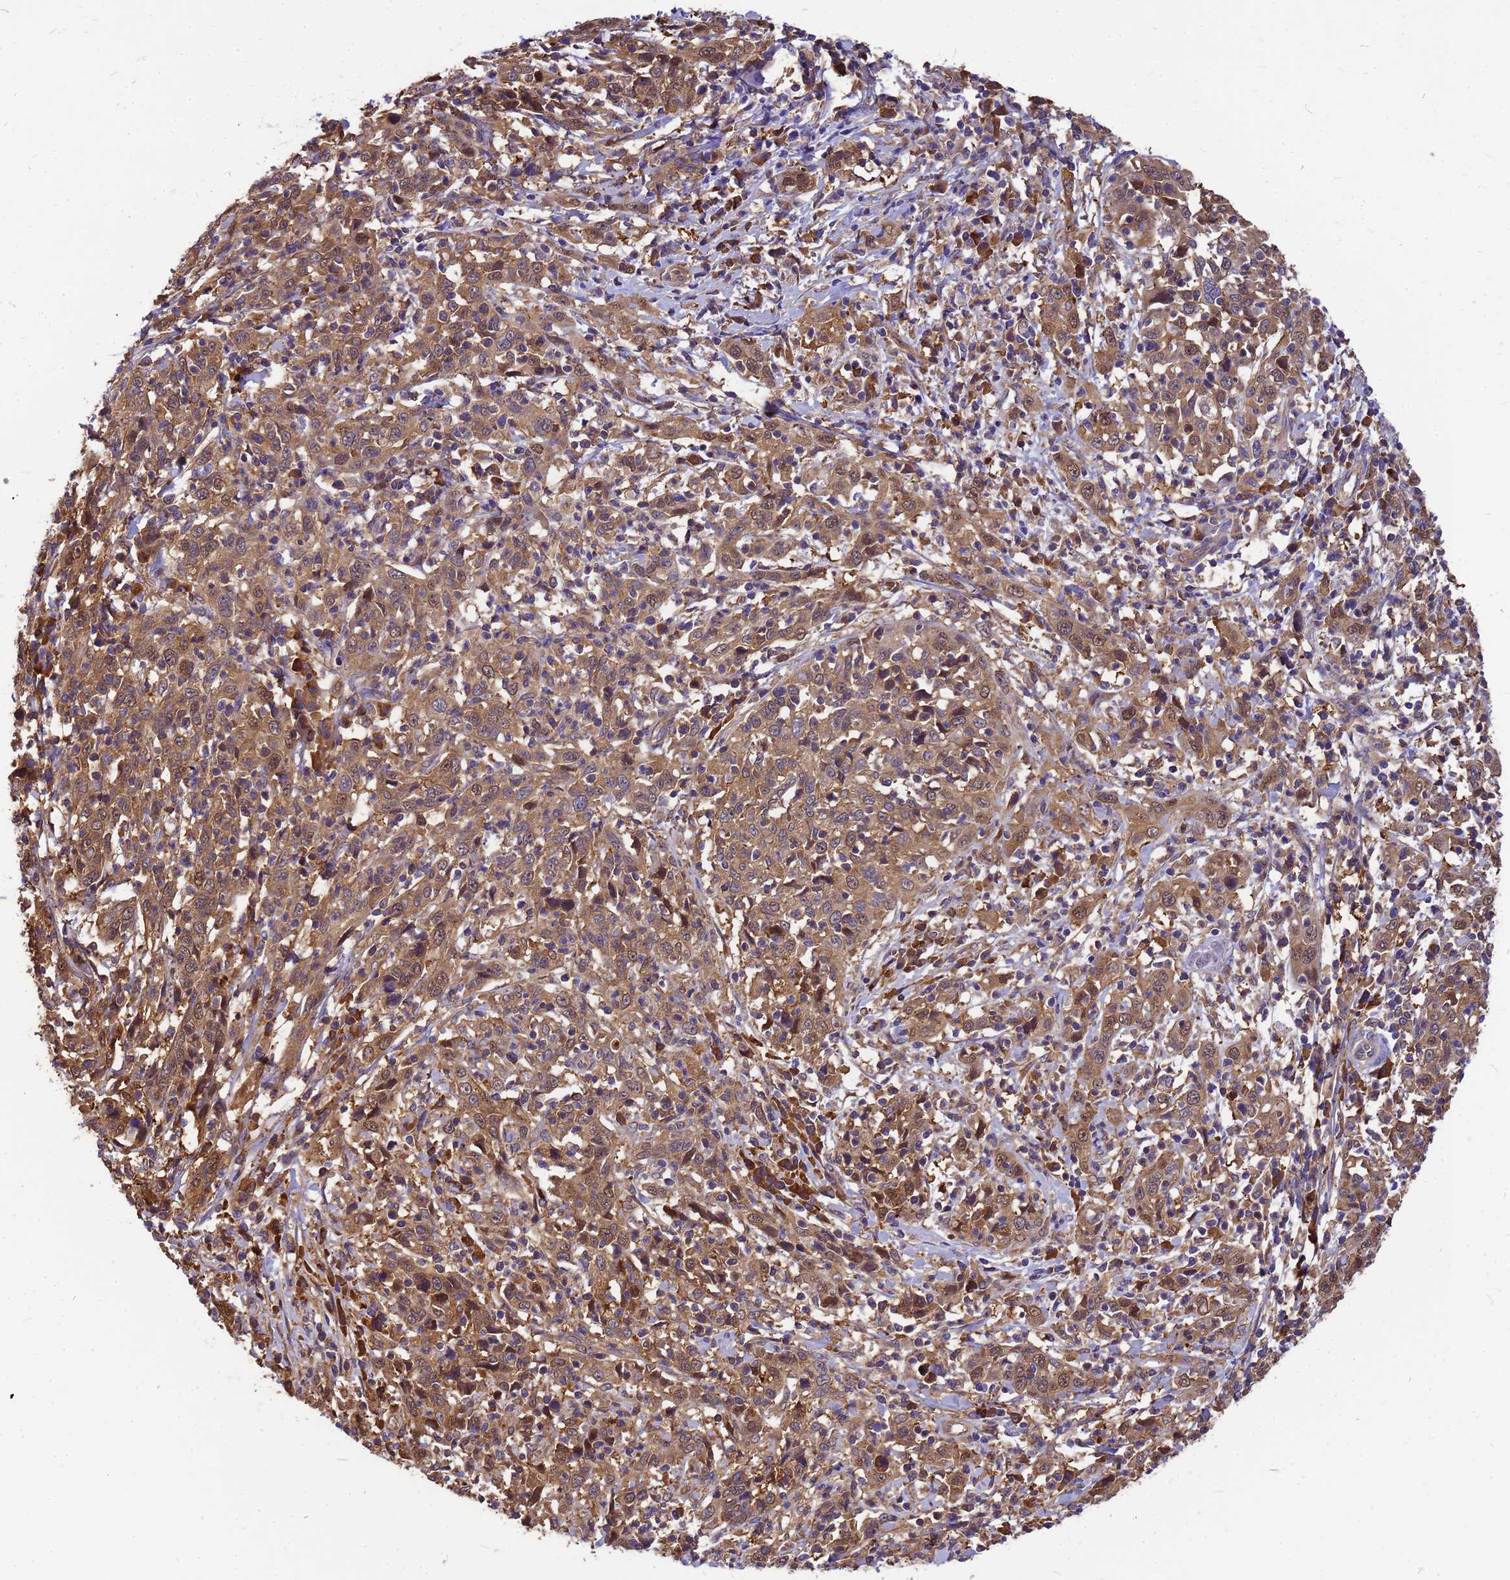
{"staining": {"intensity": "moderate", "quantity": ">75%", "location": "cytoplasmic/membranous"}, "tissue": "cervical cancer", "cell_type": "Tumor cells", "image_type": "cancer", "snomed": [{"axis": "morphology", "description": "Squamous cell carcinoma, NOS"}, {"axis": "topography", "description": "Cervix"}], "caption": "IHC of human squamous cell carcinoma (cervical) demonstrates medium levels of moderate cytoplasmic/membranous positivity in about >75% of tumor cells.", "gene": "GID4", "patient": {"sex": "female", "age": 46}}